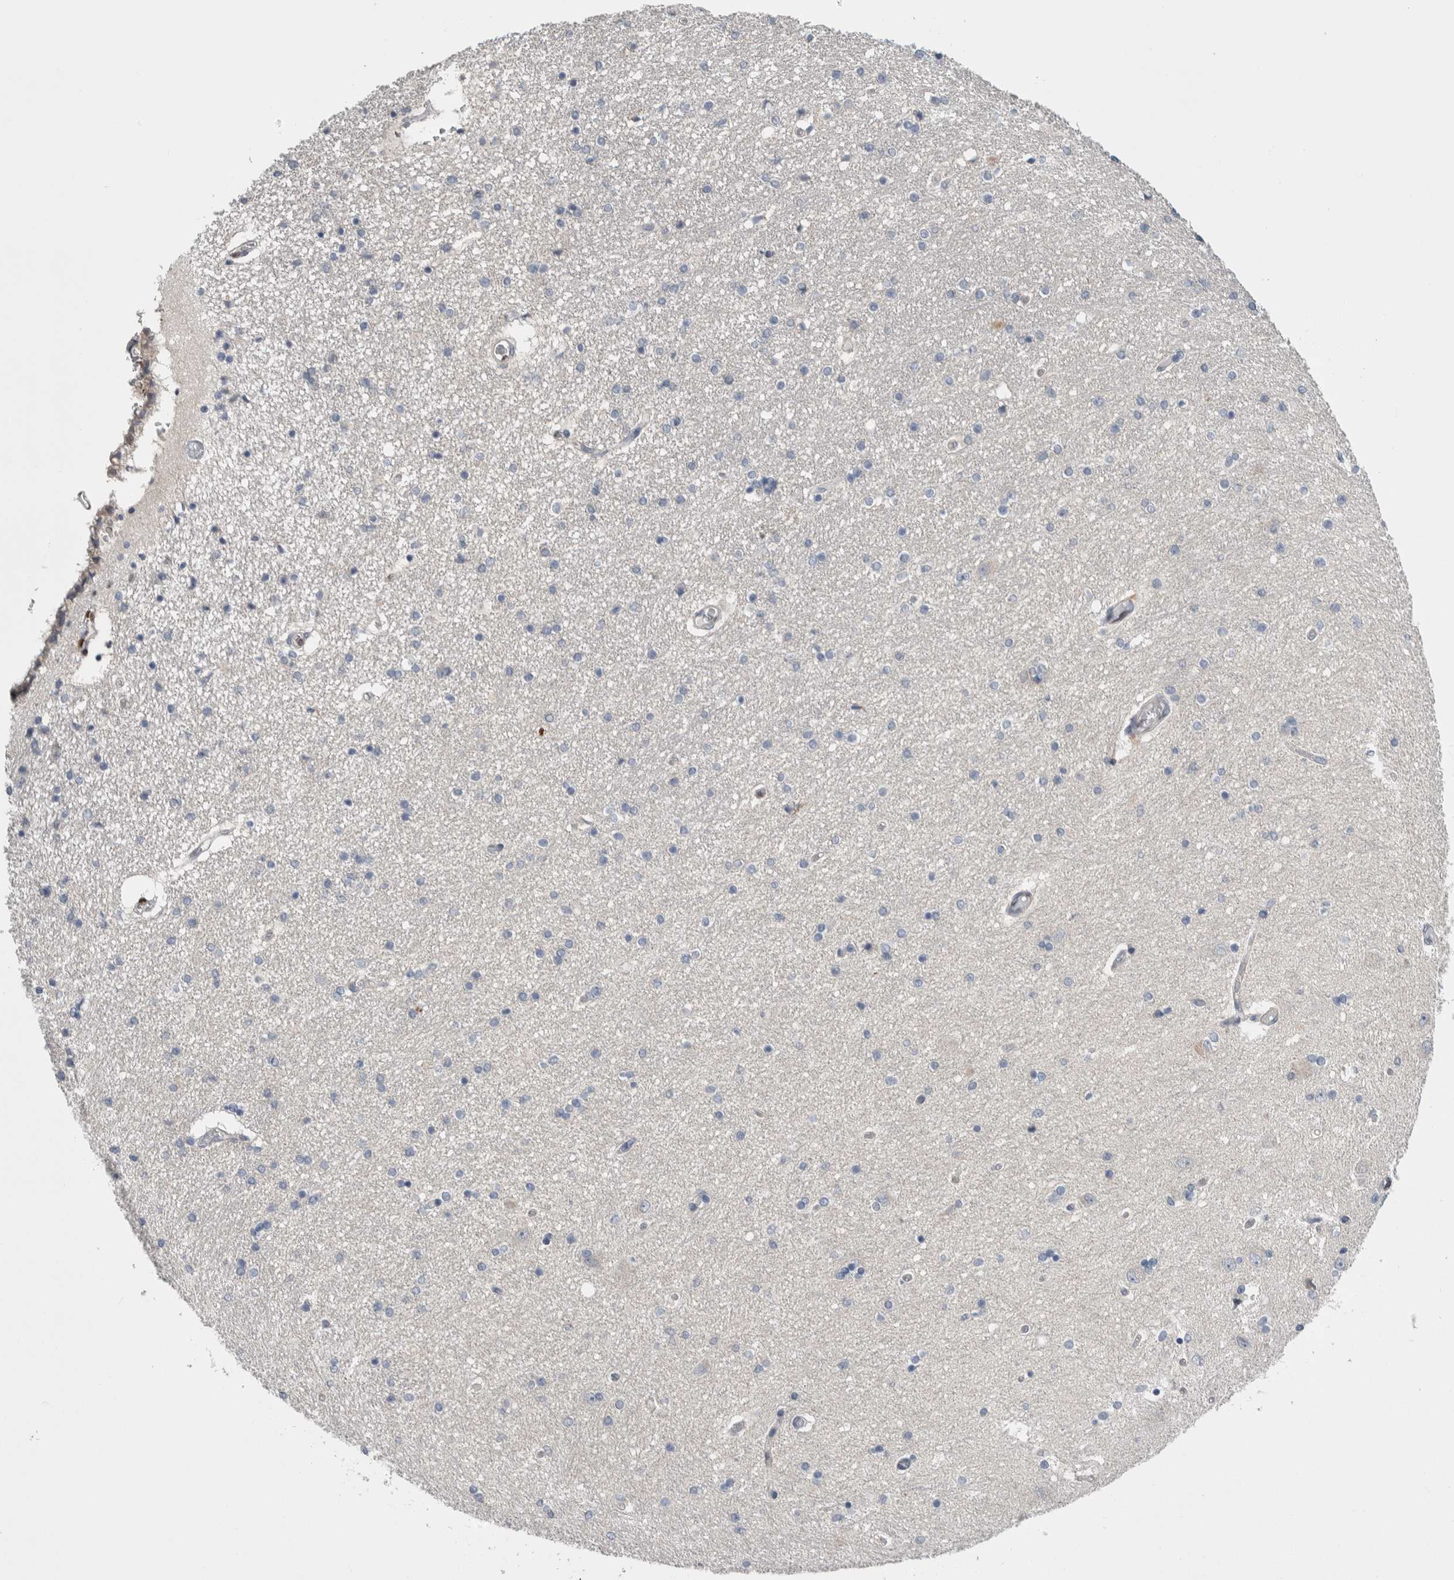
{"staining": {"intensity": "negative", "quantity": "none", "location": "none"}, "tissue": "hippocampus", "cell_type": "Glial cells", "image_type": "normal", "snomed": [{"axis": "morphology", "description": "Normal tissue, NOS"}, {"axis": "topography", "description": "Hippocampus"}], "caption": "An image of hippocampus stained for a protein displays no brown staining in glial cells.", "gene": "TAX1BP1", "patient": {"sex": "female", "age": 54}}